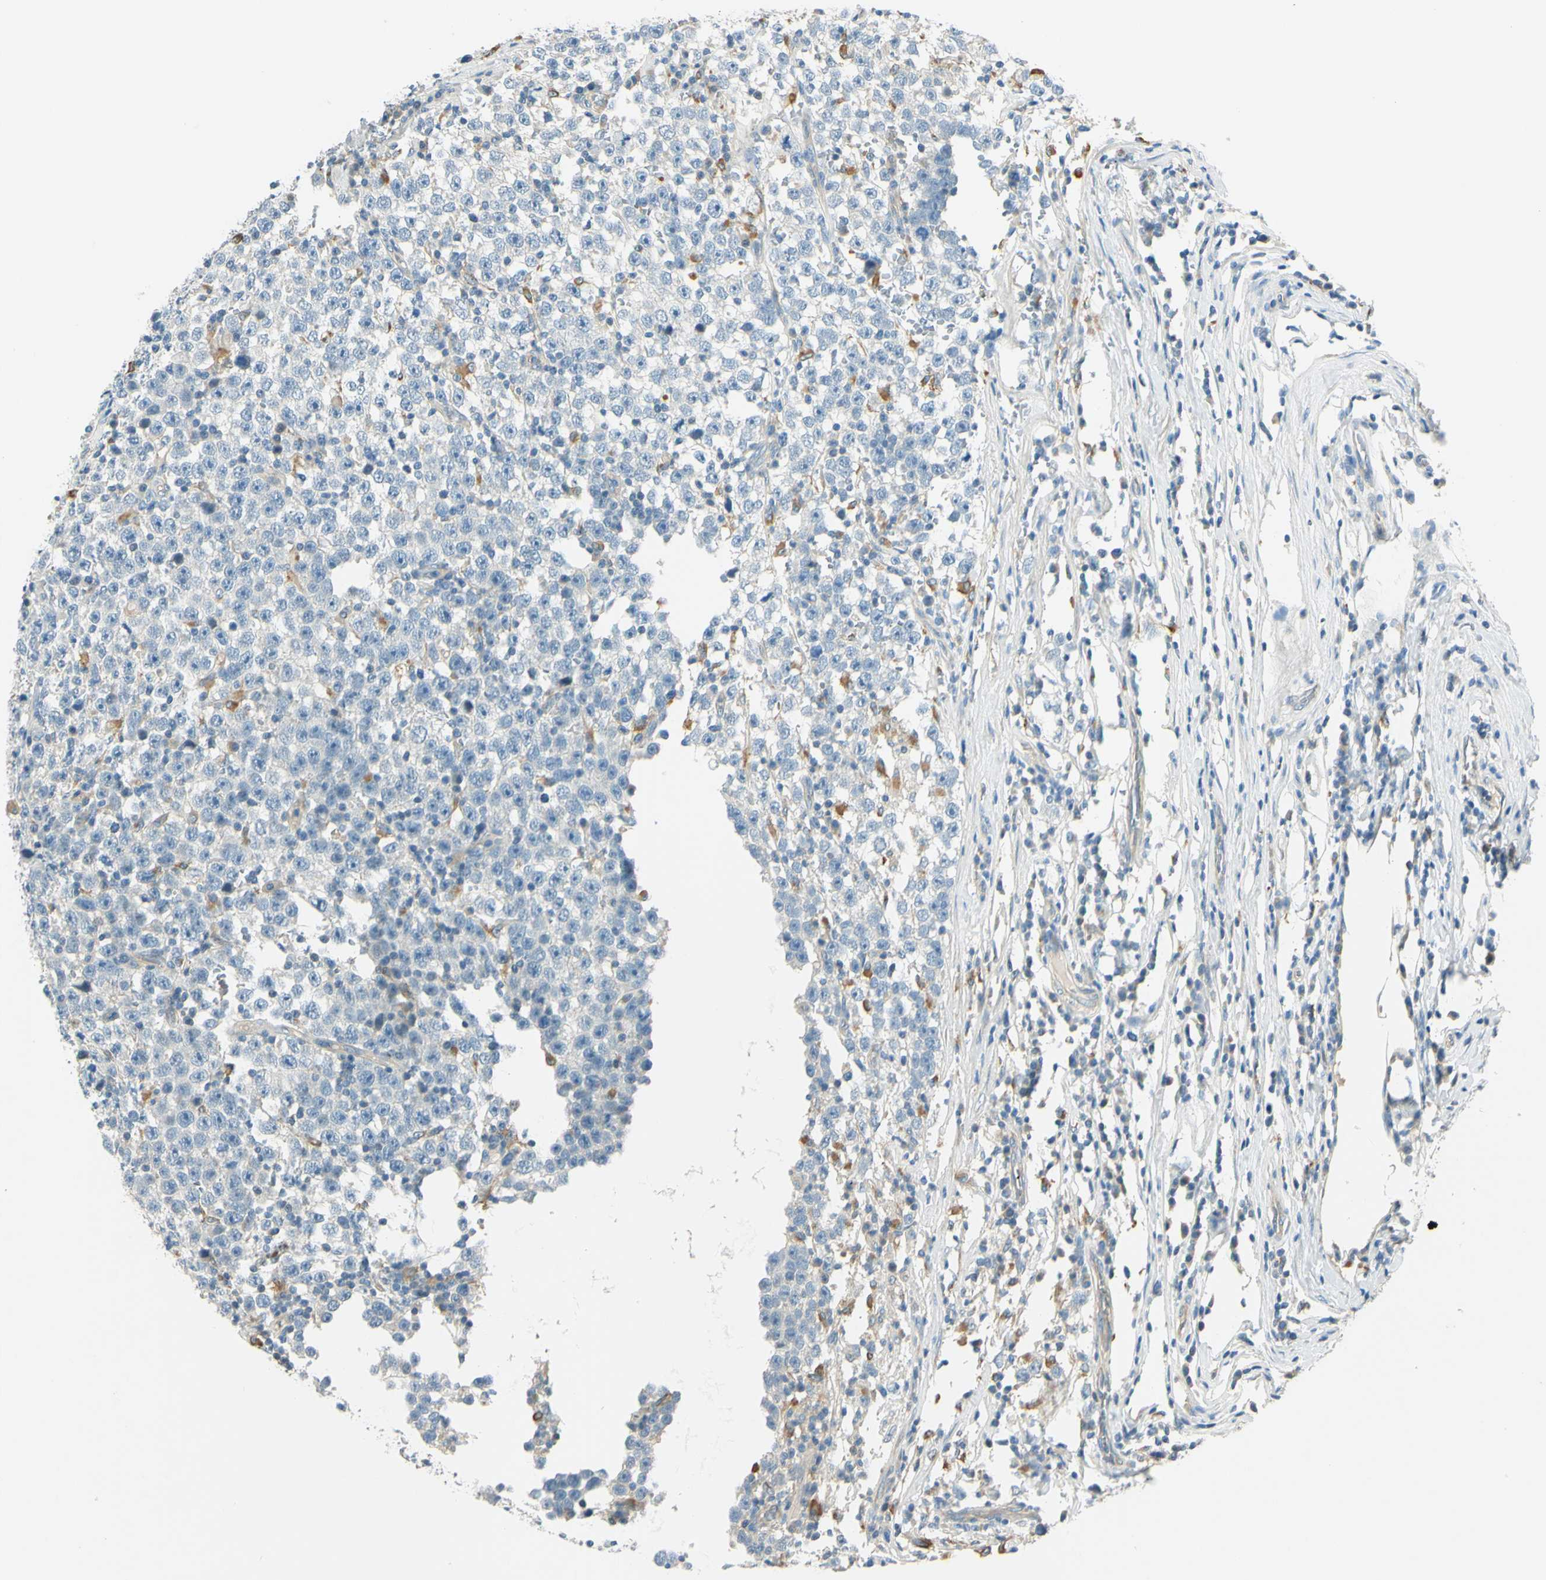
{"staining": {"intensity": "negative", "quantity": "none", "location": "none"}, "tissue": "testis cancer", "cell_type": "Tumor cells", "image_type": "cancer", "snomed": [{"axis": "morphology", "description": "Seminoma, NOS"}, {"axis": "topography", "description": "Testis"}], "caption": "This micrograph is of seminoma (testis) stained with immunohistochemistry to label a protein in brown with the nuclei are counter-stained blue. There is no staining in tumor cells.", "gene": "LAMA3", "patient": {"sex": "male", "age": 43}}